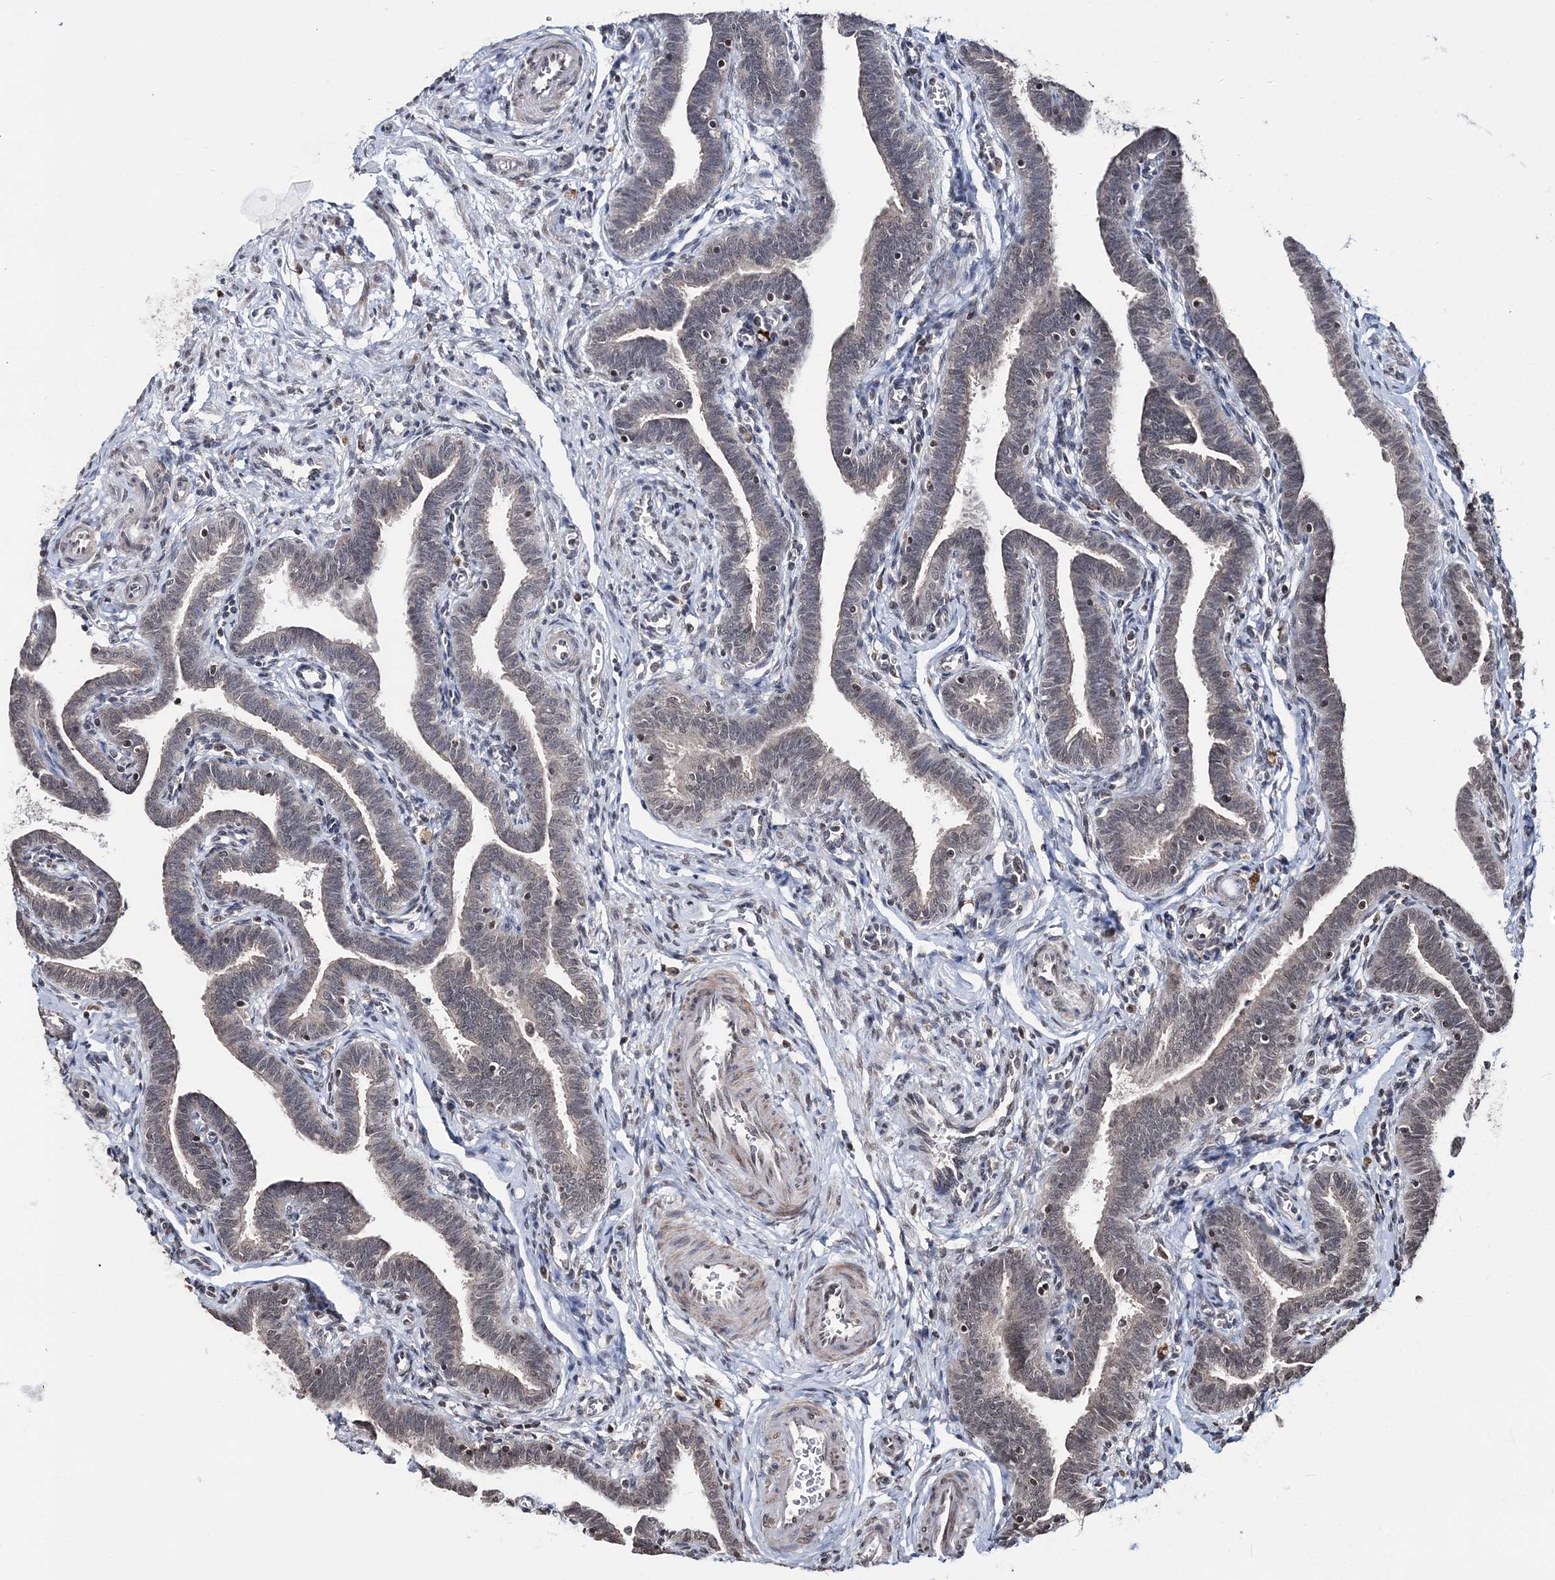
{"staining": {"intensity": "moderate", "quantity": "25%-75%", "location": "cytoplasmic/membranous,nuclear"}, "tissue": "fallopian tube", "cell_type": "Glandular cells", "image_type": "normal", "snomed": [{"axis": "morphology", "description": "Normal tissue, NOS"}, {"axis": "topography", "description": "Fallopian tube"}], "caption": "A histopathology image of fallopian tube stained for a protein displays moderate cytoplasmic/membranous,nuclear brown staining in glandular cells. Nuclei are stained in blue.", "gene": "SOWAHB", "patient": {"sex": "female", "age": 36}}